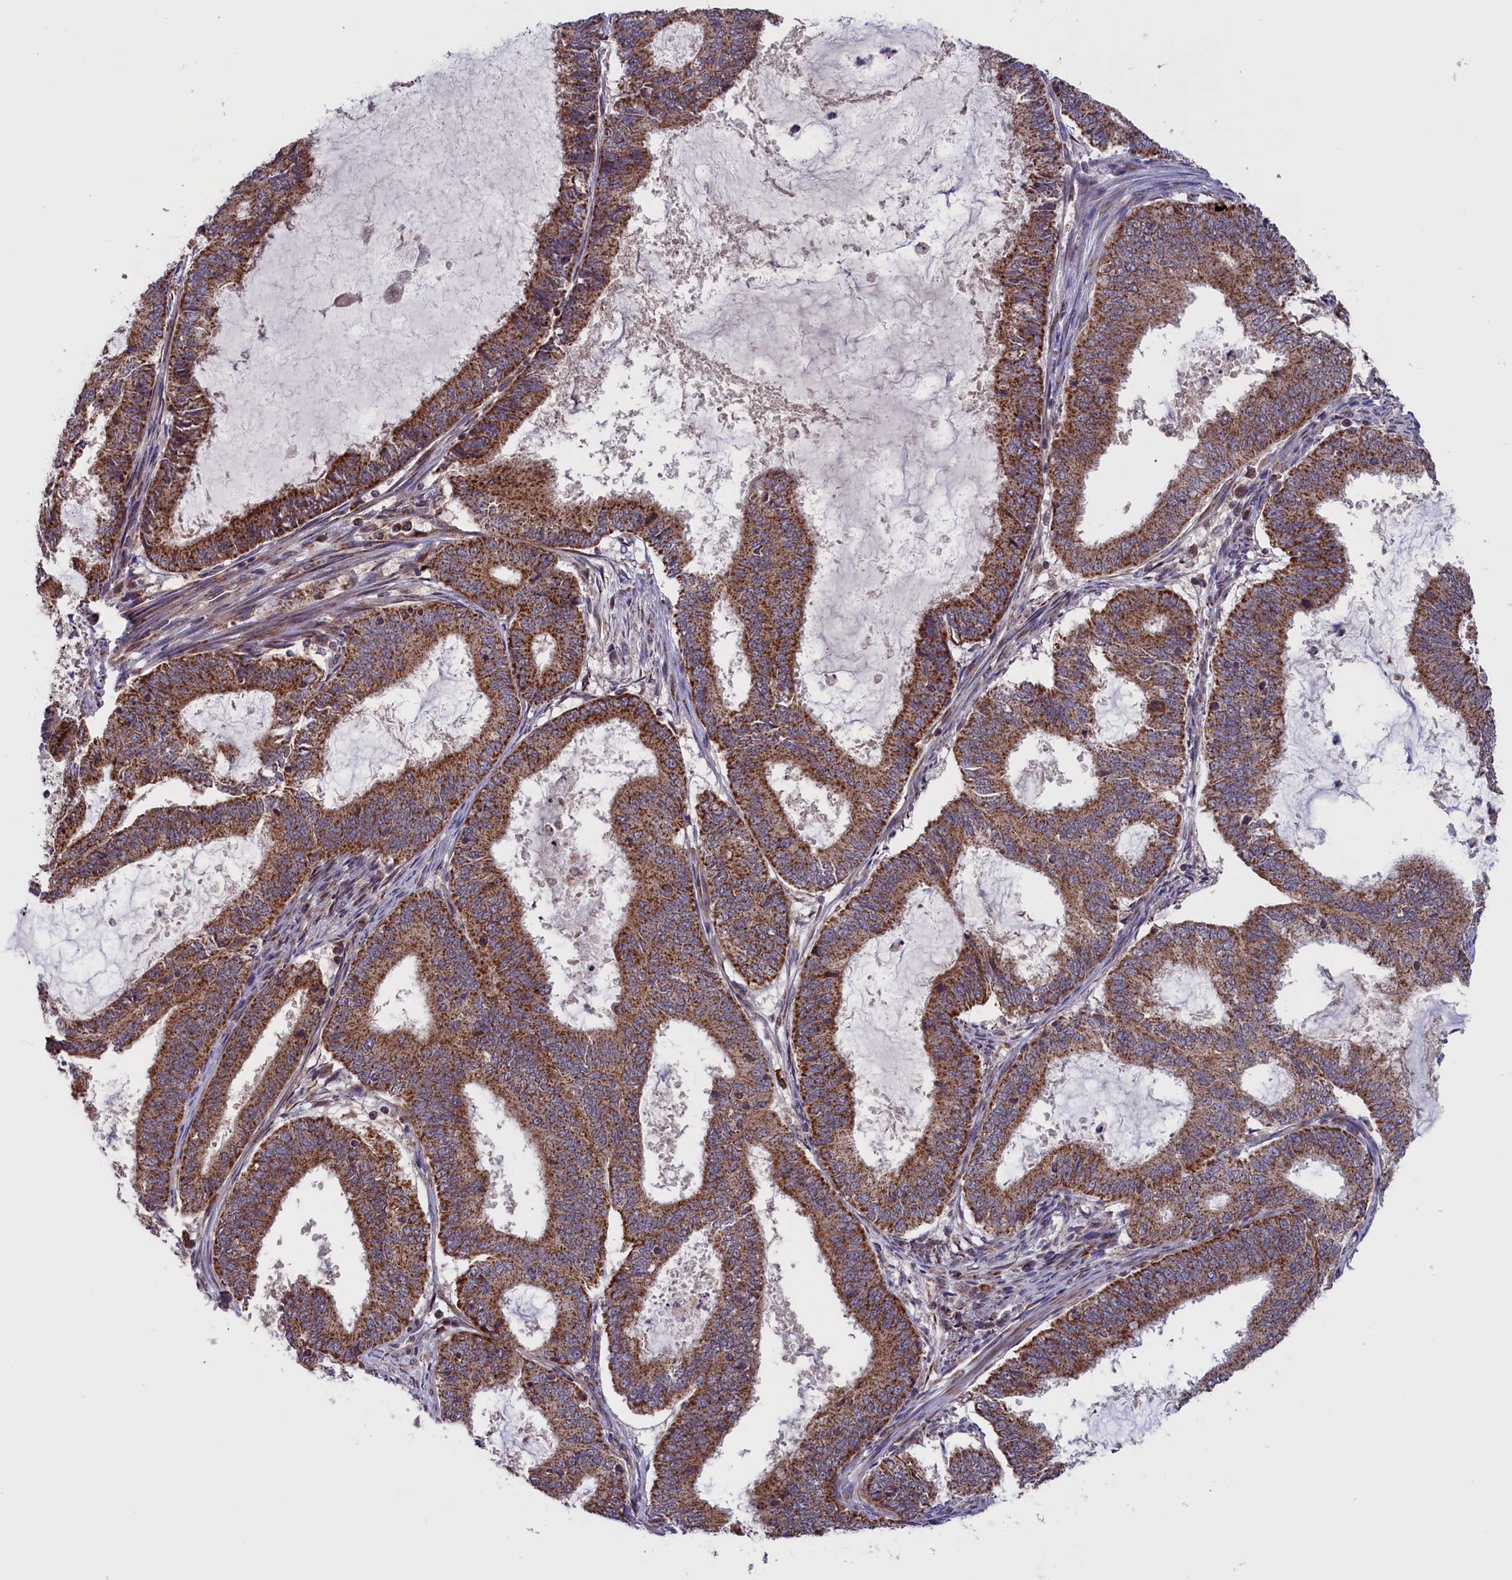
{"staining": {"intensity": "strong", "quantity": ">75%", "location": "cytoplasmic/membranous"}, "tissue": "endometrial cancer", "cell_type": "Tumor cells", "image_type": "cancer", "snomed": [{"axis": "morphology", "description": "Adenocarcinoma, NOS"}, {"axis": "topography", "description": "Endometrium"}], "caption": "Immunohistochemical staining of adenocarcinoma (endometrial) displays strong cytoplasmic/membranous protein positivity in about >75% of tumor cells.", "gene": "TIMM44", "patient": {"sex": "female", "age": 51}}